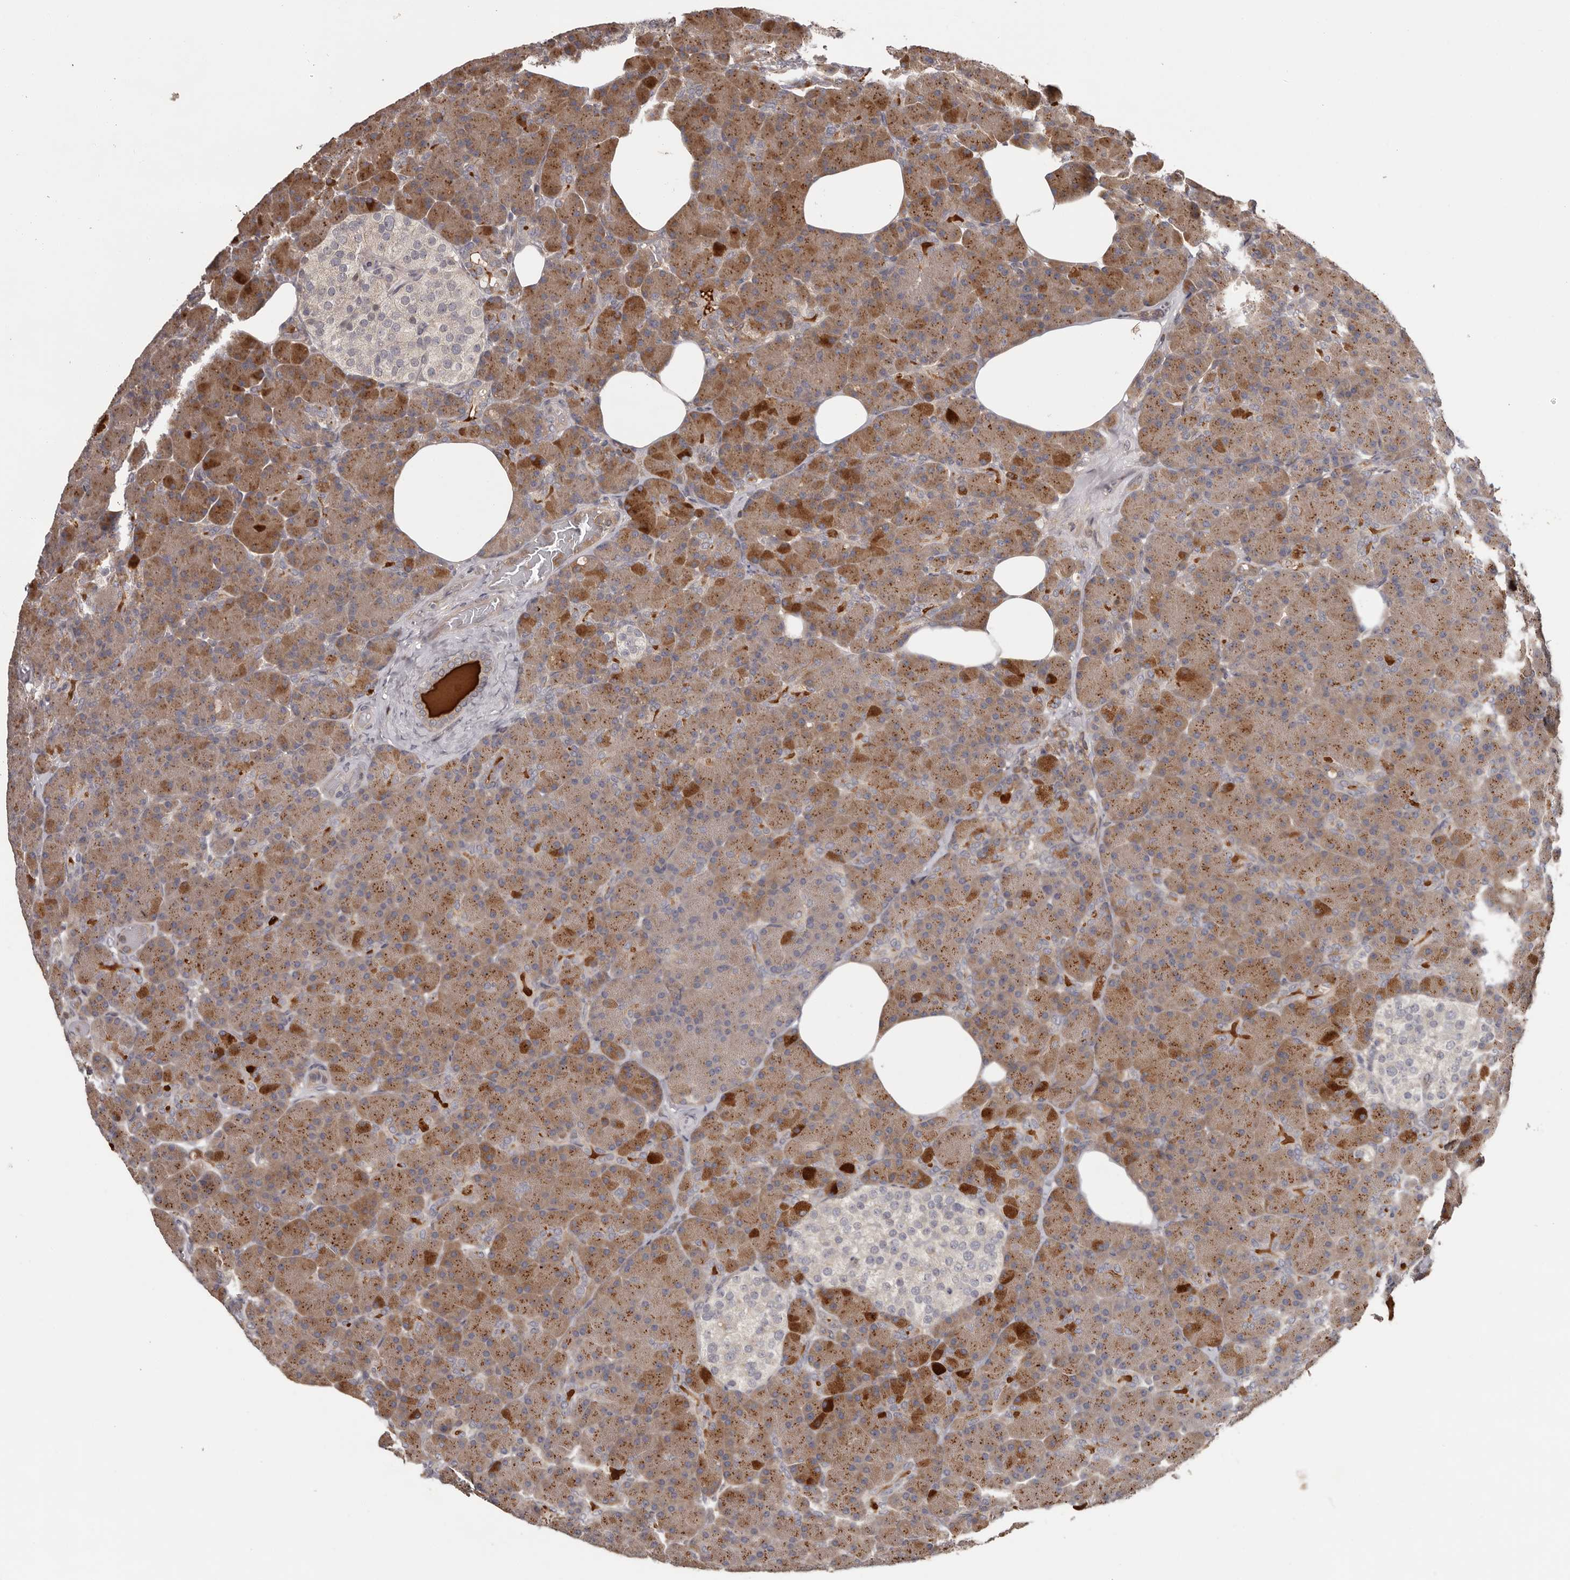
{"staining": {"intensity": "moderate", "quantity": ">75%", "location": "cytoplasmic/membranous"}, "tissue": "pancreas", "cell_type": "Exocrine glandular cells", "image_type": "normal", "snomed": [{"axis": "morphology", "description": "Normal tissue, NOS"}, {"axis": "topography", "description": "Pancreas"}], "caption": "This is a histology image of immunohistochemistry staining of benign pancreas, which shows moderate expression in the cytoplasmic/membranous of exocrine glandular cells.", "gene": "ANKRD44", "patient": {"sex": "female", "age": 43}}